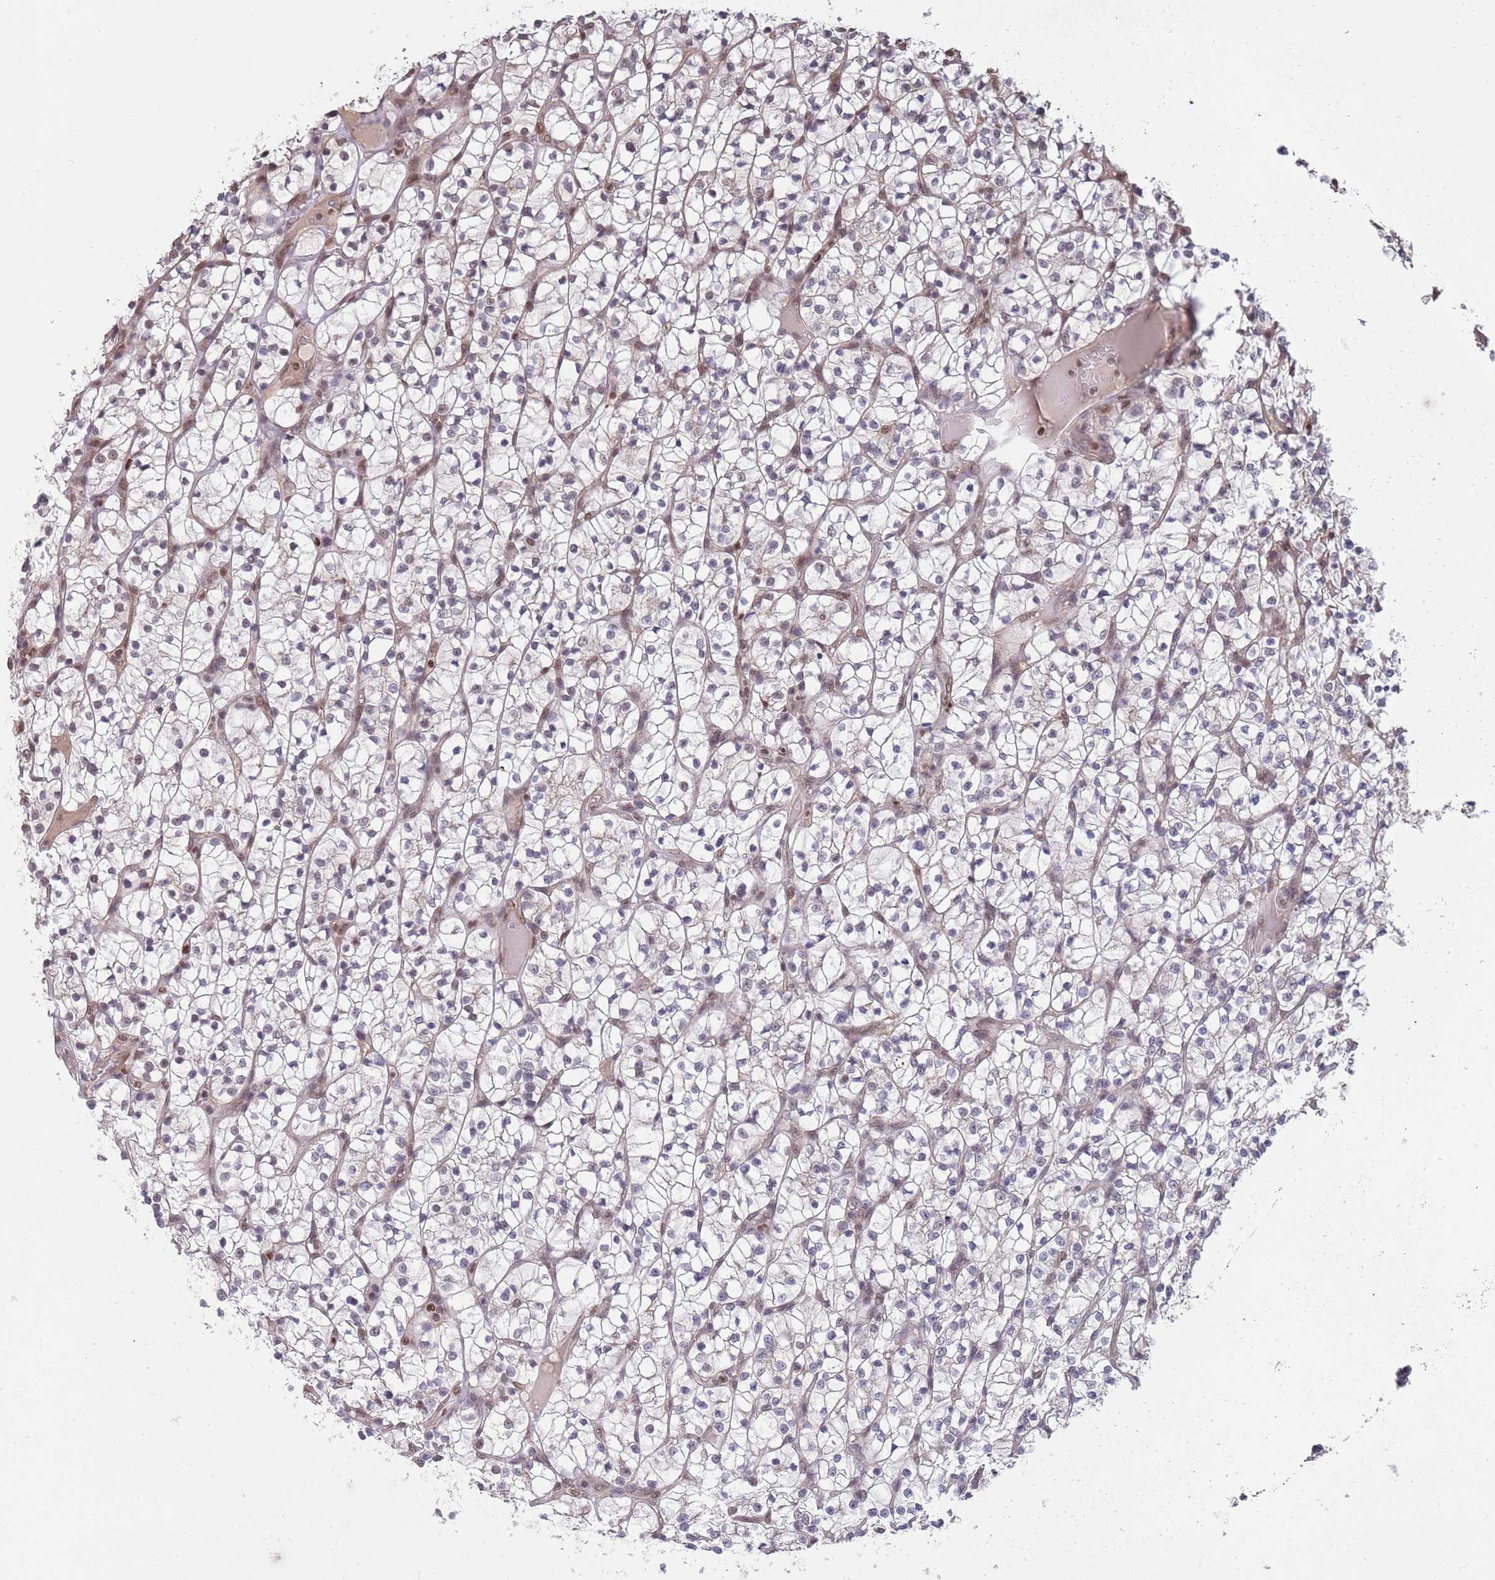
{"staining": {"intensity": "negative", "quantity": "none", "location": "none"}, "tissue": "renal cancer", "cell_type": "Tumor cells", "image_type": "cancer", "snomed": [{"axis": "morphology", "description": "Adenocarcinoma, NOS"}, {"axis": "topography", "description": "Kidney"}], "caption": "Tumor cells show no significant expression in renal cancer.", "gene": "ZBTB7A", "patient": {"sex": "female", "age": 64}}